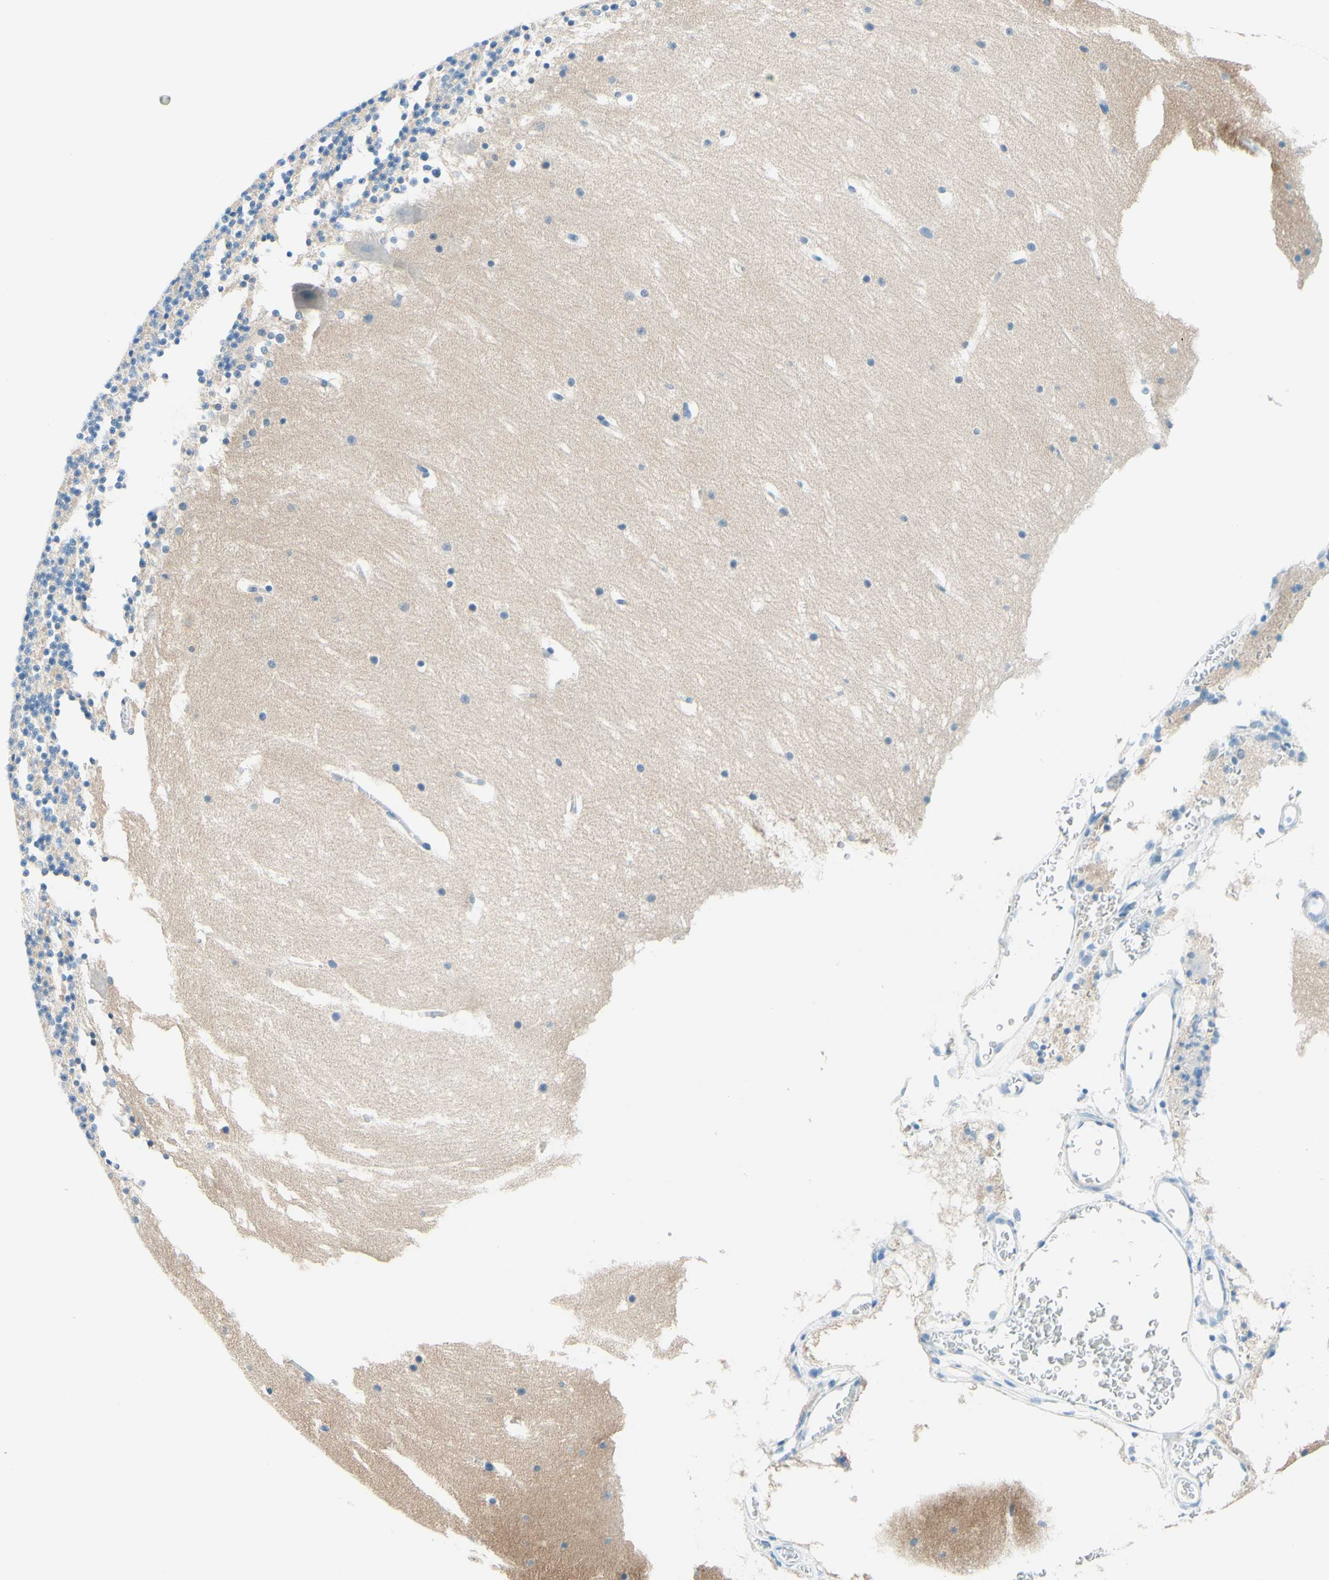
{"staining": {"intensity": "weak", "quantity": "<25%", "location": "nuclear"}, "tissue": "cerebellum", "cell_type": "Cells in granular layer", "image_type": "normal", "snomed": [{"axis": "morphology", "description": "Normal tissue, NOS"}, {"axis": "topography", "description": "Cerebellum"}], "caption": "Cells in granular layer are negative for protein expression in normal human cerebellum. (DAB (3,3'-diaminobenzidine) immunohistochemistry (IHC) with hematoxylin counter stain).", "gene": "PASD1", "patient": {"sex": "male", "age": 45}}